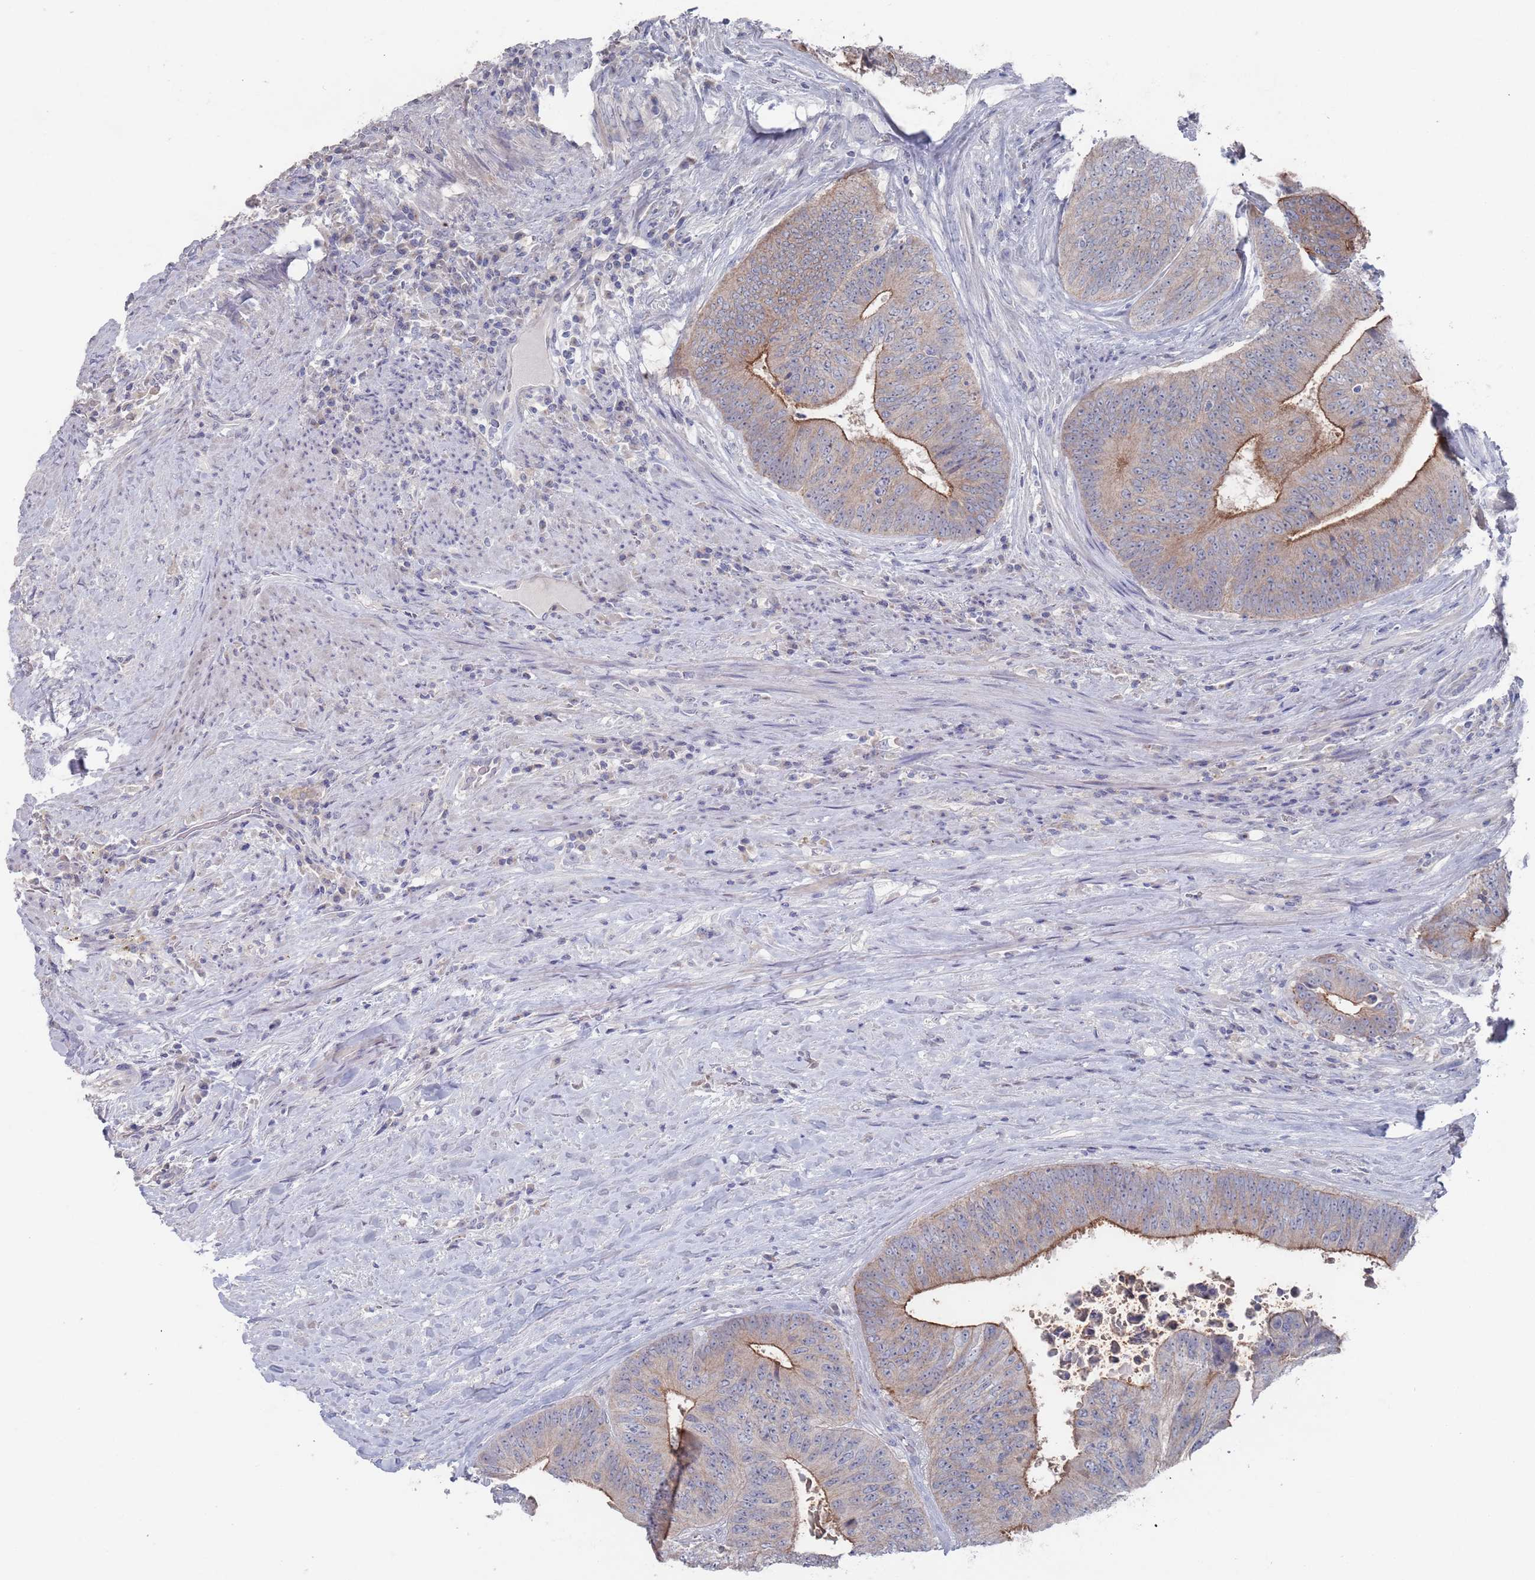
{"staining": {"intensity": "moderate", "quantity": "25%-75%", "location": "cytoplasmic/membranous"}, "tissue": "colorectal cancer", "cell_type": "Tumor cells", "image_type": "cancer", "snomed": [{"axis": "morphology", "description": "Adenocarcinoma, NOS"}, {"axis": "topography", "description": "Rectum"}], "caption": "An immunohistochemistry (IHC) image of tumor tissue is shown. Protein staining in brown shows moderate cytoplasmic/membranous positivity in colorectal cancer within tumor cells. Using DAB (3,3'-diaminobenzidine) (brown) and hematoxylin (blue) stains, captured at high magnification using brightfield microscopy.", "gene": "PROM2", "patient": {"sex": "male", "age": 72}}